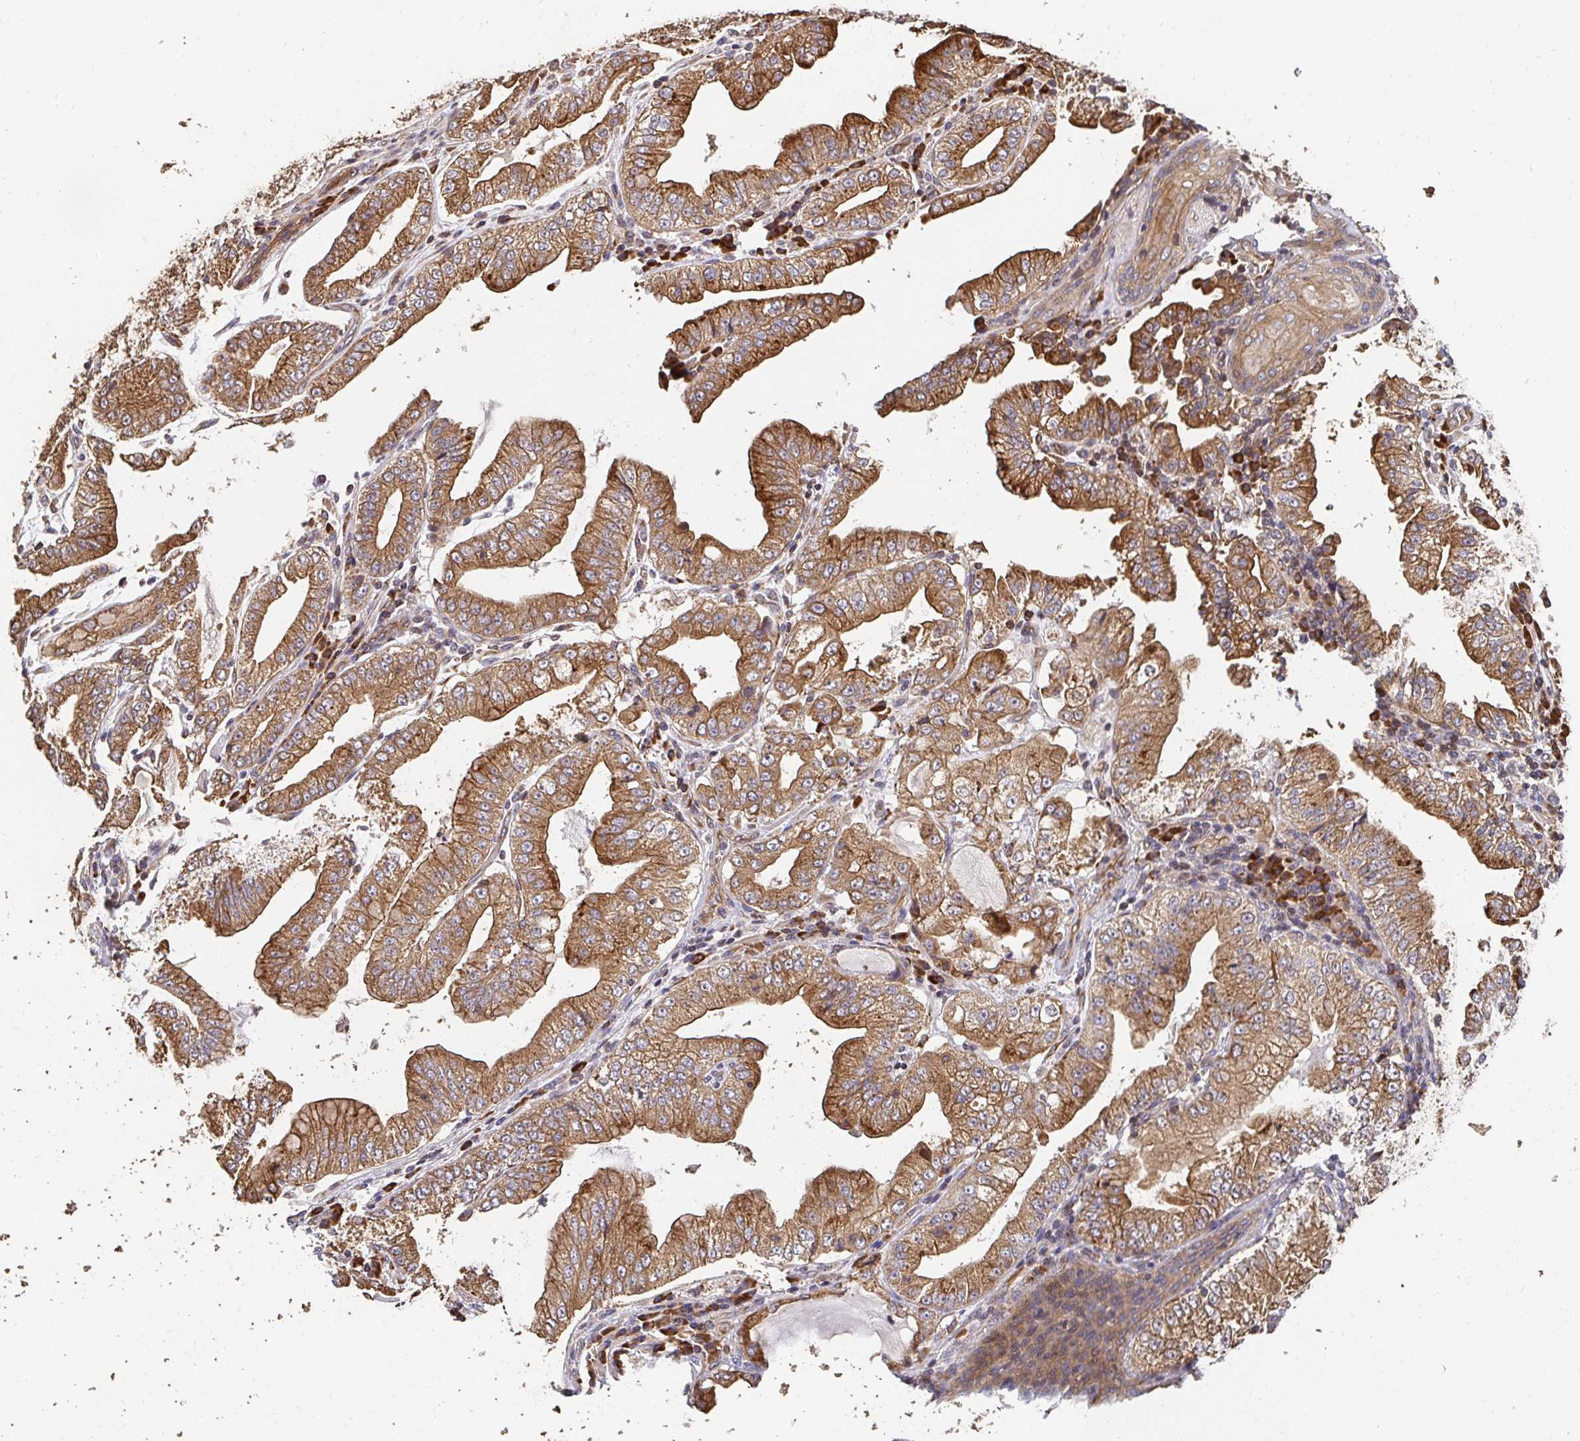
{"staining": {"intensity": "moderate", "quantity": ">75%", "location": "cytoplasmic/membranous"}, "tissue": "stomach cancer", "cell_type": "Tumor cells", "image_type": "cancer", "snomed": [{"axis": "morphology", "description": "Adenocarcinoma, NOS"}, {"axis": "topography", "description": "Stomach, upper"}], "caption": "IHC image of stomach cancer stained for a protein (brown), which reveals medium levels of moderate cytoplasmic/membranous expression in about >75% of tumor cells.", "gene": "APBB1", "patient": {"sex": "female", "age": 74}}